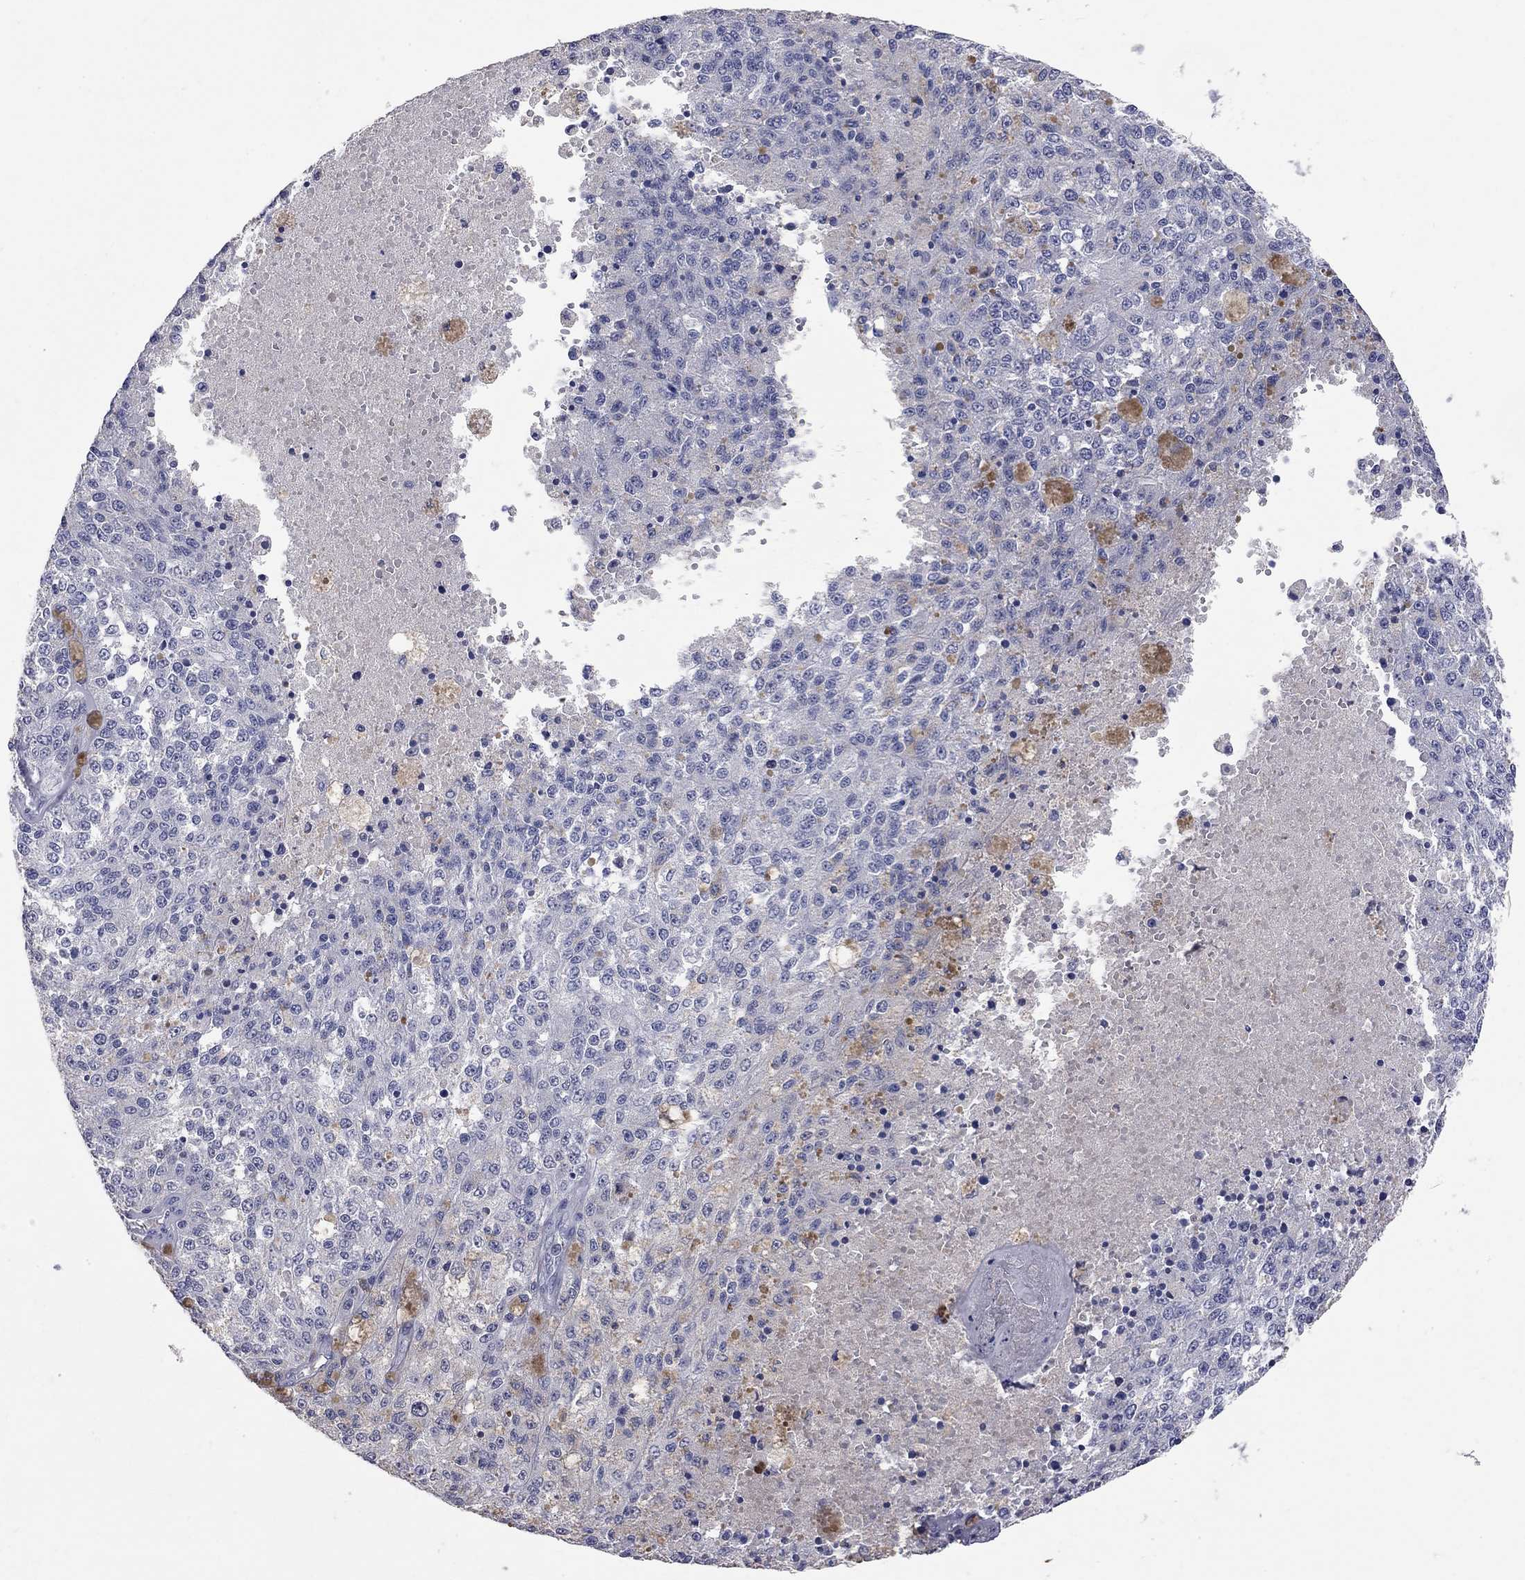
{"staining": {"intensity": "negative", "quantity": "none", "location": "none"}, "tissue": "melanoma", "cell_type": "Tumor cells", "image_type": "cancer", "snomed": [{"axis": "morphology", "description": "Malignant melanoma, Metastatic site"}, {"axis": "topography", "description": "Lymph node"}], "caption": "This histopathology image is of melanoma stained with immunohistochemistry (IHC) to label a protein in brown with the nuclei are counter-stained blue. There is no positivity in tumor cells.", "gene": "FAM221B", "patient": {"sex": "female", "age": 64}}